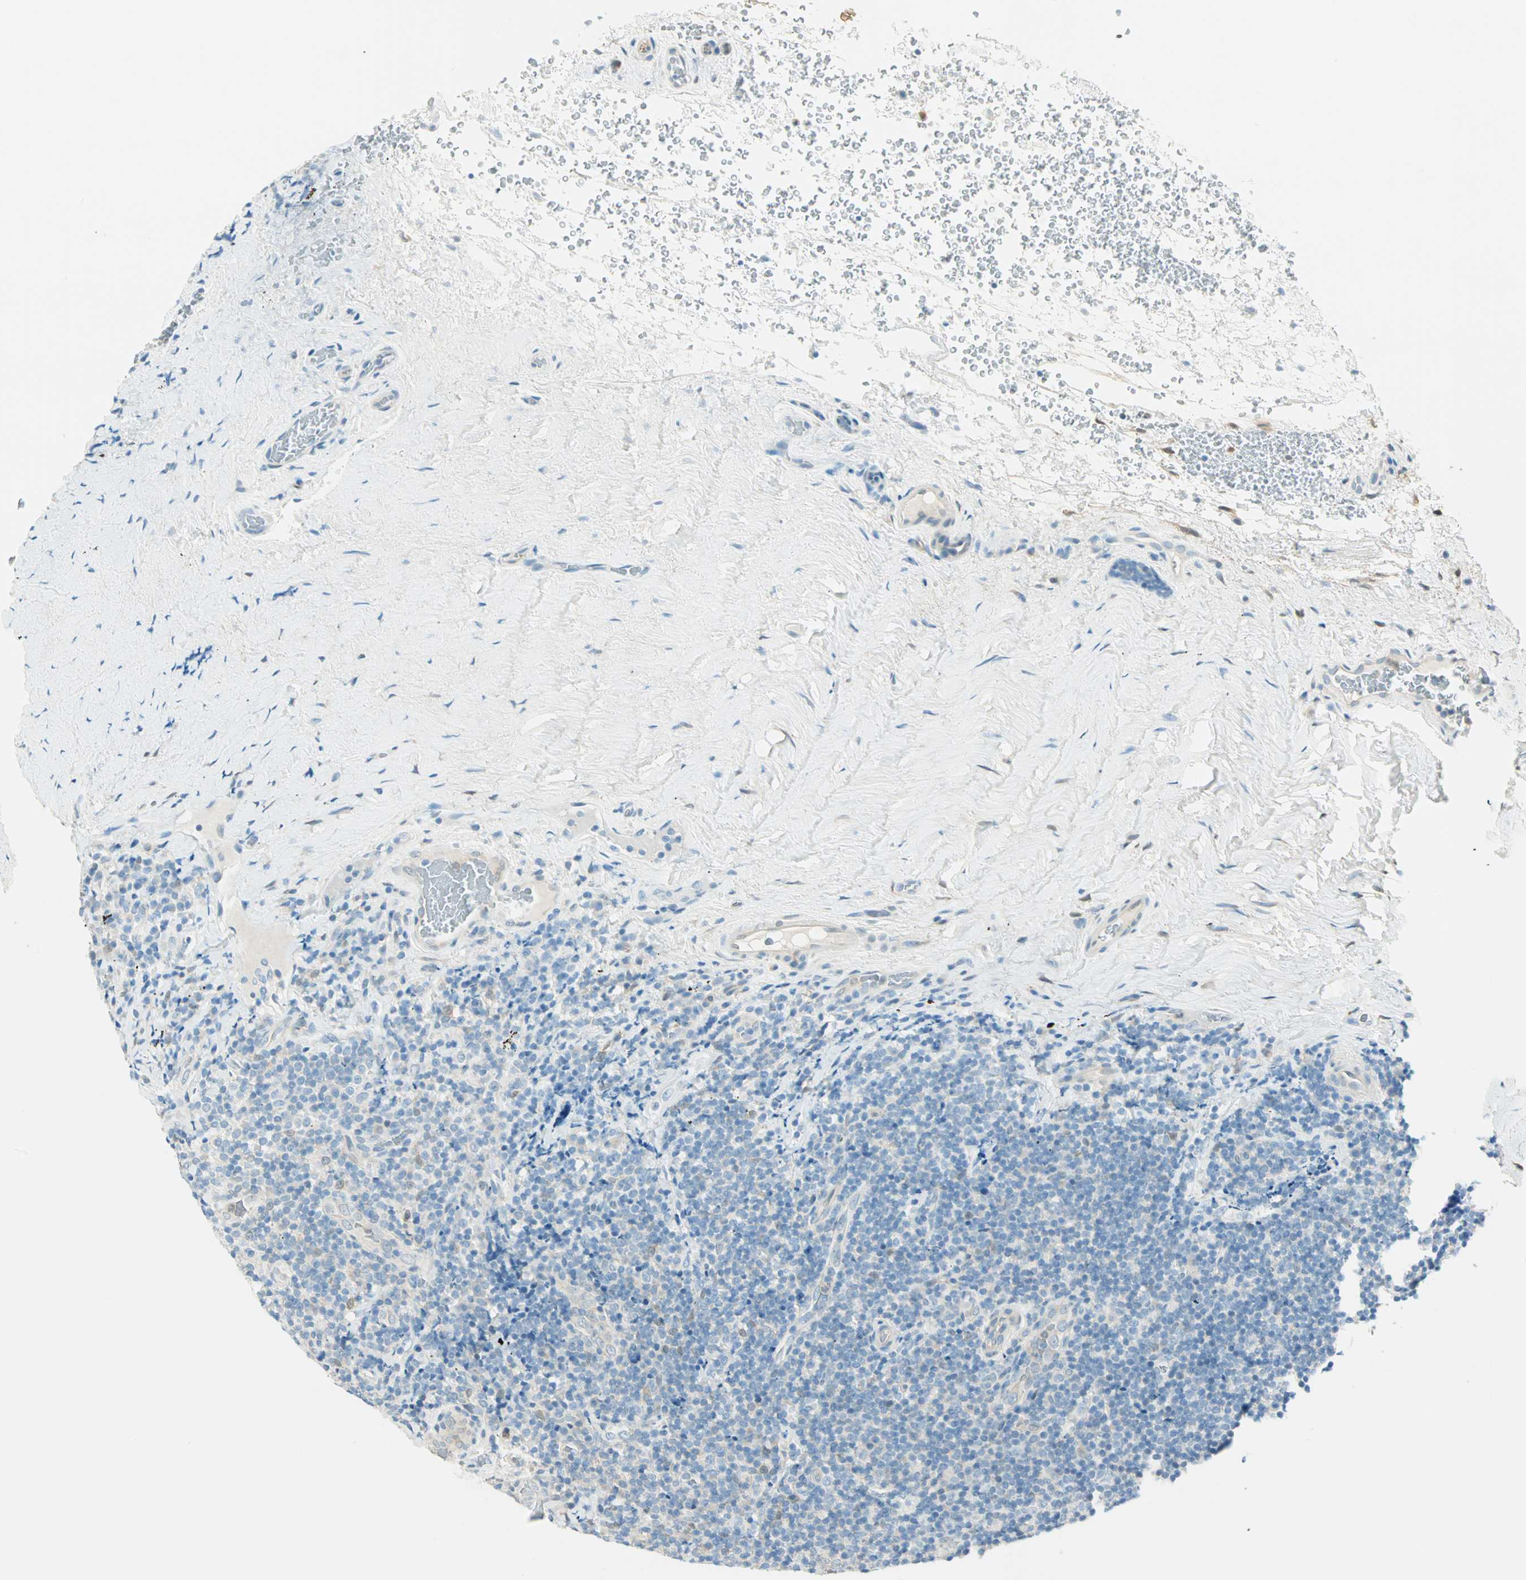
{"staining": {"intensity": "negative", "quantity": "none", "location": "none"}, "tissue": "lymphoma", "cell_type": "Tumor cells", "image_type": "cancer", "snomed": [{"axis": "morphology", "description": "Malignant lymphoma, non-Hodgkin's type, High grade"}, {"axis": "topography", "description": "Tonsil"}], "caption": "Immunohistochemical staining of human malignant lymphoma, non-Hodgkin's type (high-grade) reveals no significant staining in tumor cells.", "gene": "S100A1", "patient": {"sex": "female", "age": 36}}